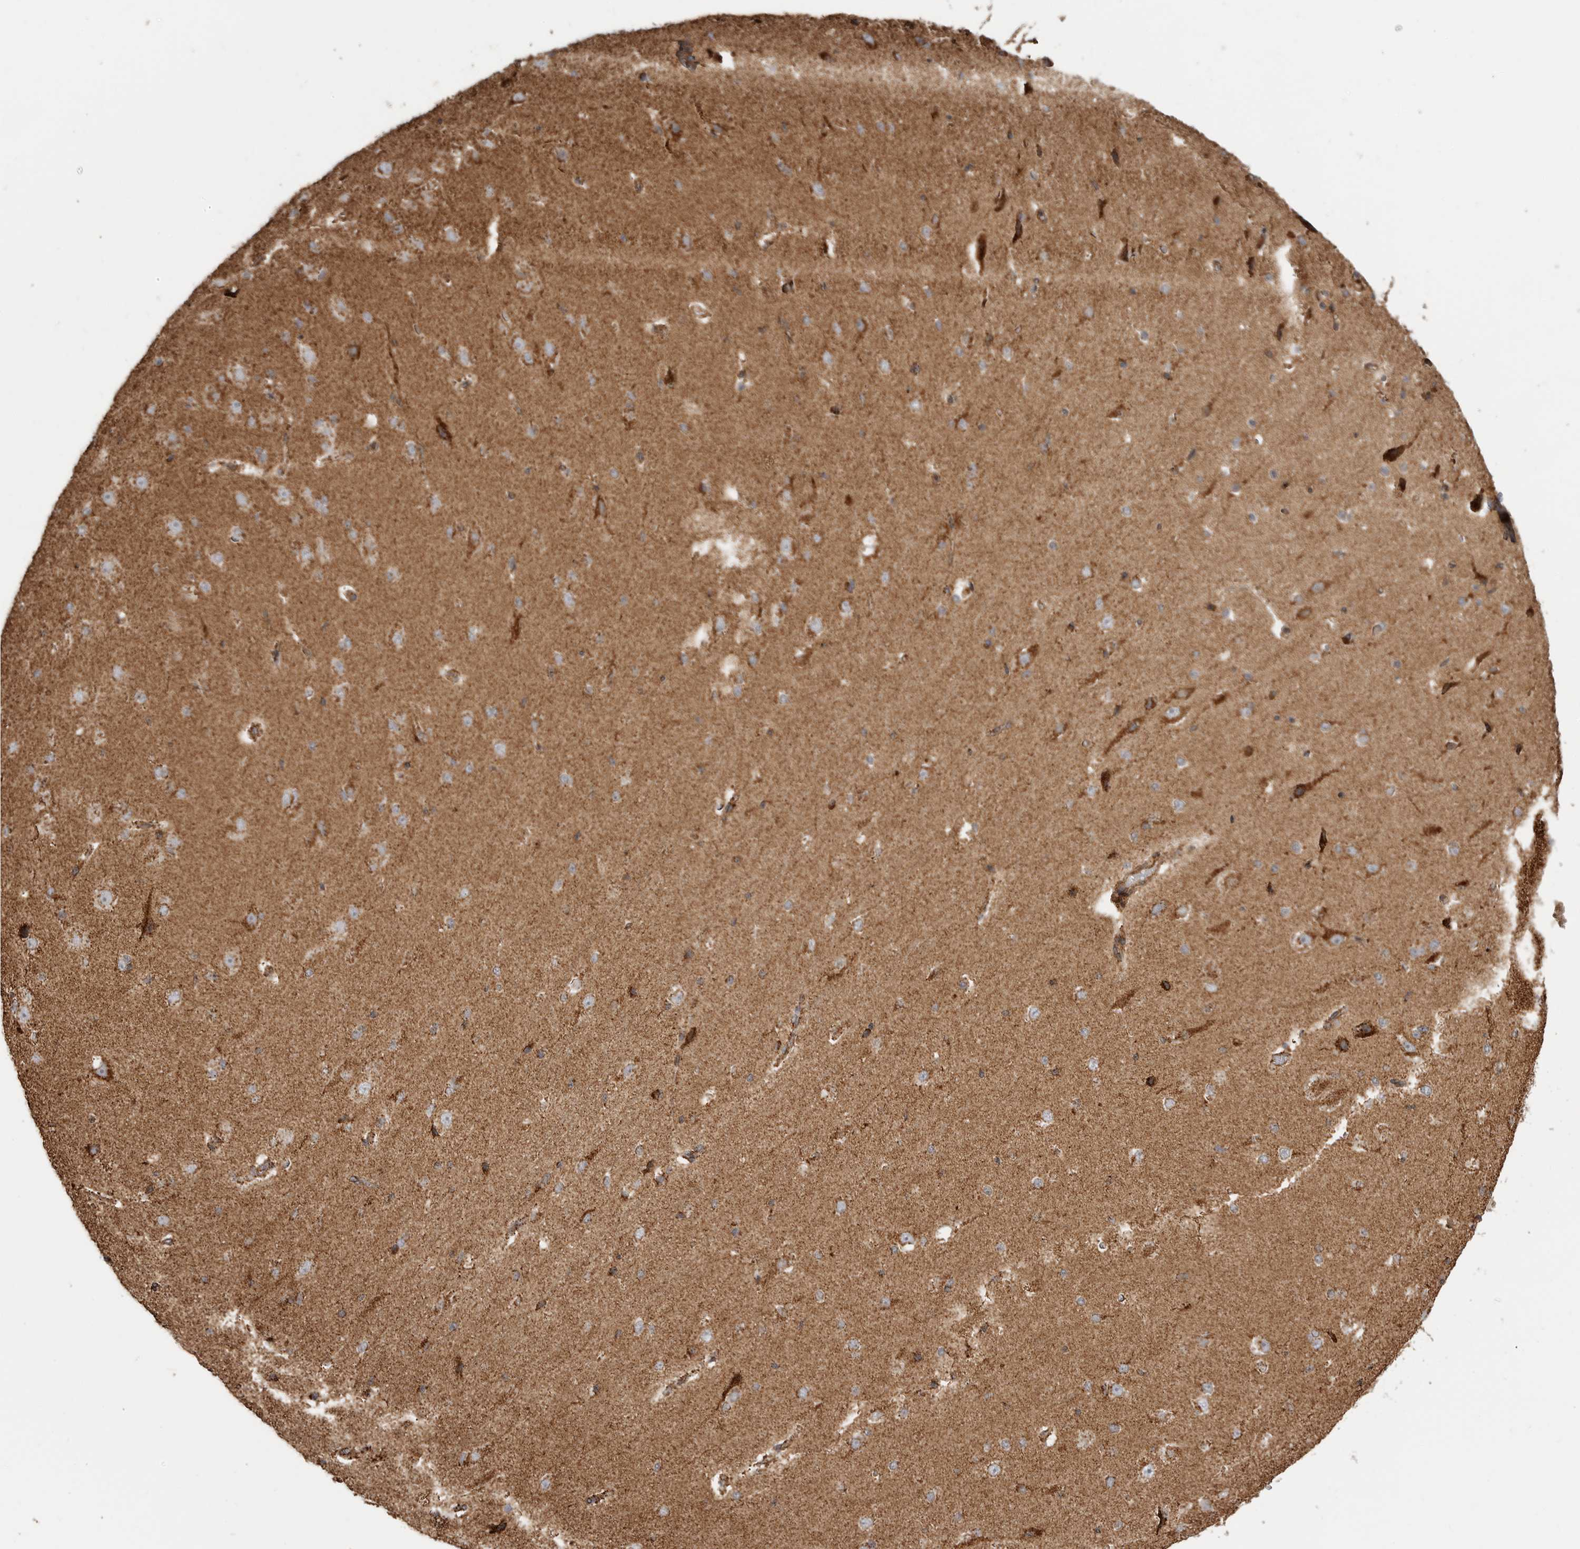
{"staining": {"intensity": "strong", "quantity": "25%-75%", "location": "cytoplasmic/membranous"}, "tissue": "cerebral cortex", "cell_type": "Endothelial cells", "image_type": "normal", "snomed": [{"axis": "morphology", "description": "Normal tissue, NOS"}, {"axis": "morphology", "description": "Developmental malformation"}, {"axis": "topography", "description": "Cerebral cortex"}], "caption": "Cerebral cortex stained with DAB immunohistochemistry (IHC) reveals high levels of strong cytoplasmic/membranous positivity in about 25%-75% of endothelial cells. (Brightfield microscopy of DAB IHC at high magnification).", "gene": "BMP2K", "patient": {"sex": "female", "age": 30}}